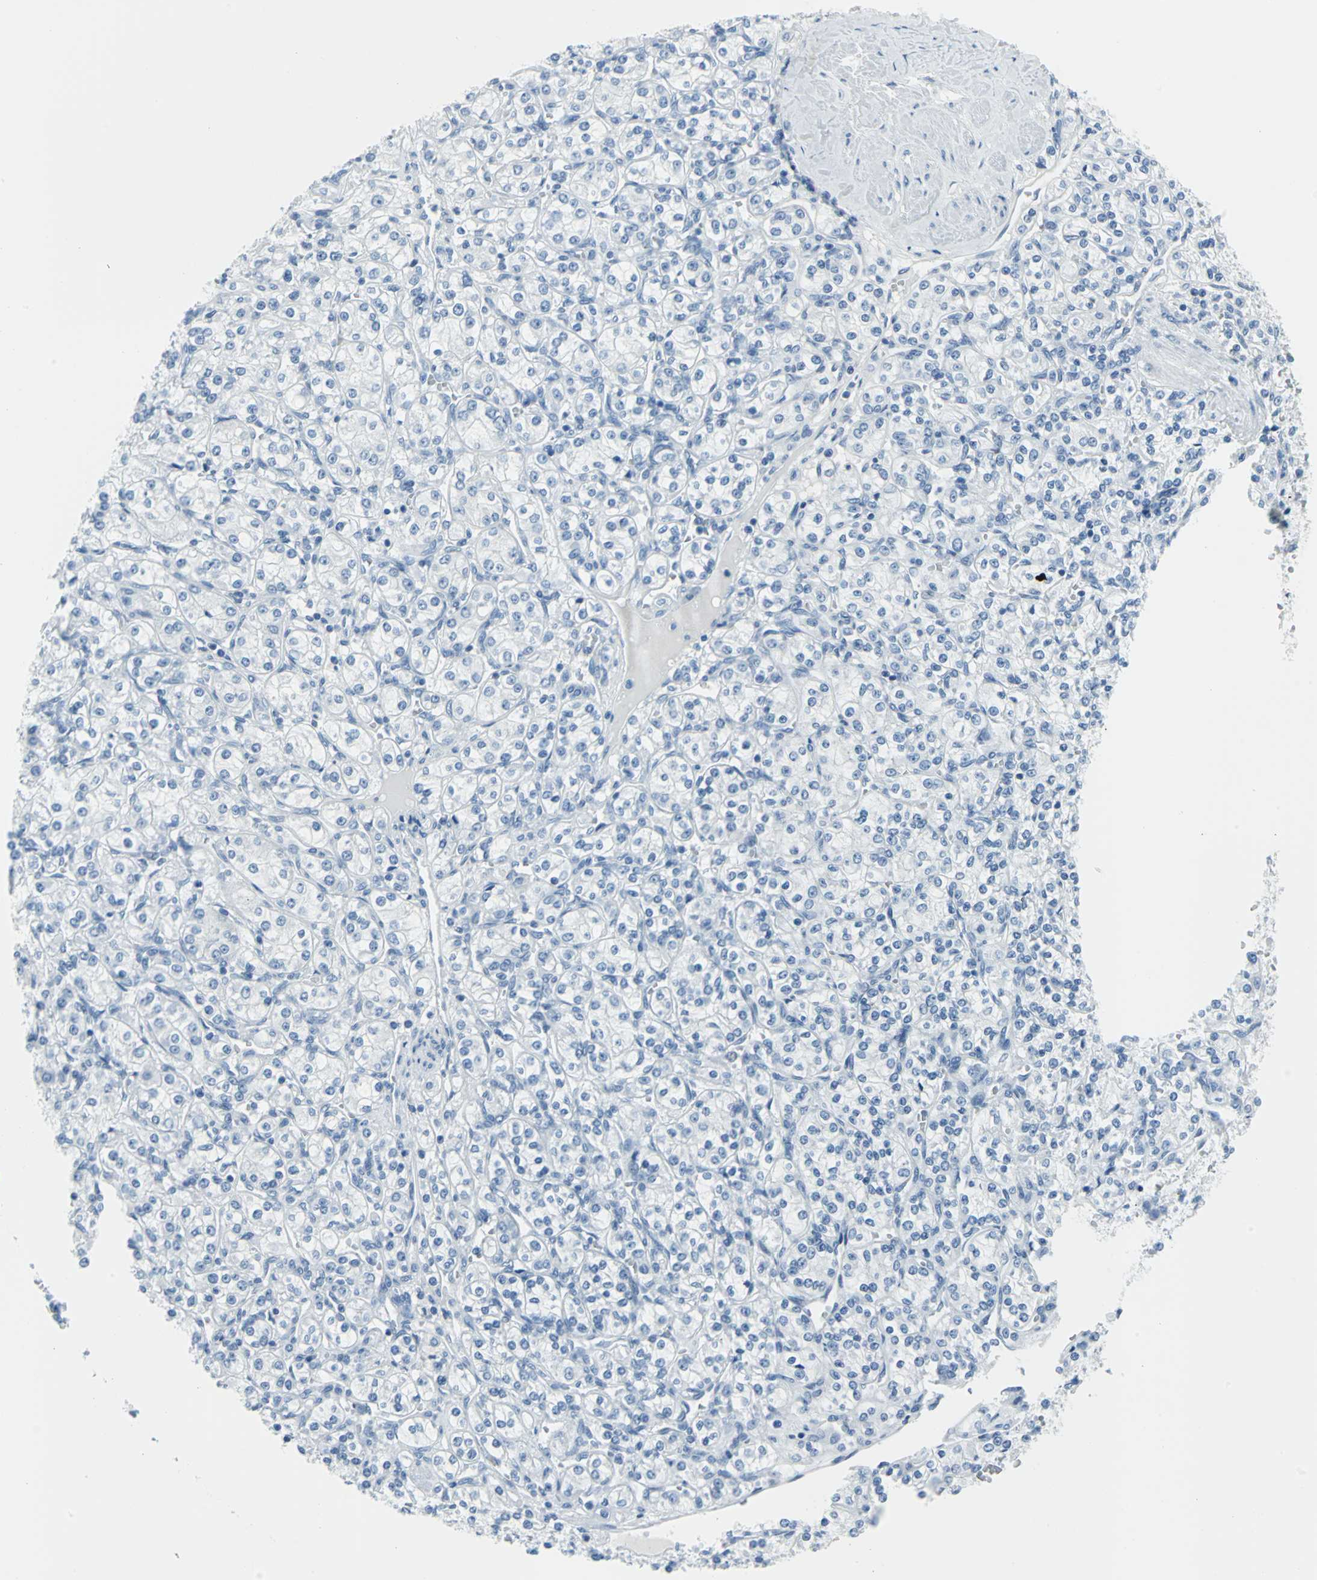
{"staining": {"intensity": "negative", "quantity": "none", "location": "none"}, "tissue": "renal cancer", "cell_type": "Tumor cells", "image_type": "cancer", "snomed": [{"axis": "morphology", "description": "Adenocarcinoma, NOS"}, {"axis": "topography", "description": "Kidney"}], "caption": "Tumor cells show no significant positivity in renal cancer. Brightfield microscopy of immunohistochemistry (IHC) stained with DAB (brown) and hematoxylin (blue), captured at high magnification.", "gene": "DNAI2", "patient": {"sex": "male", "age": 77}}